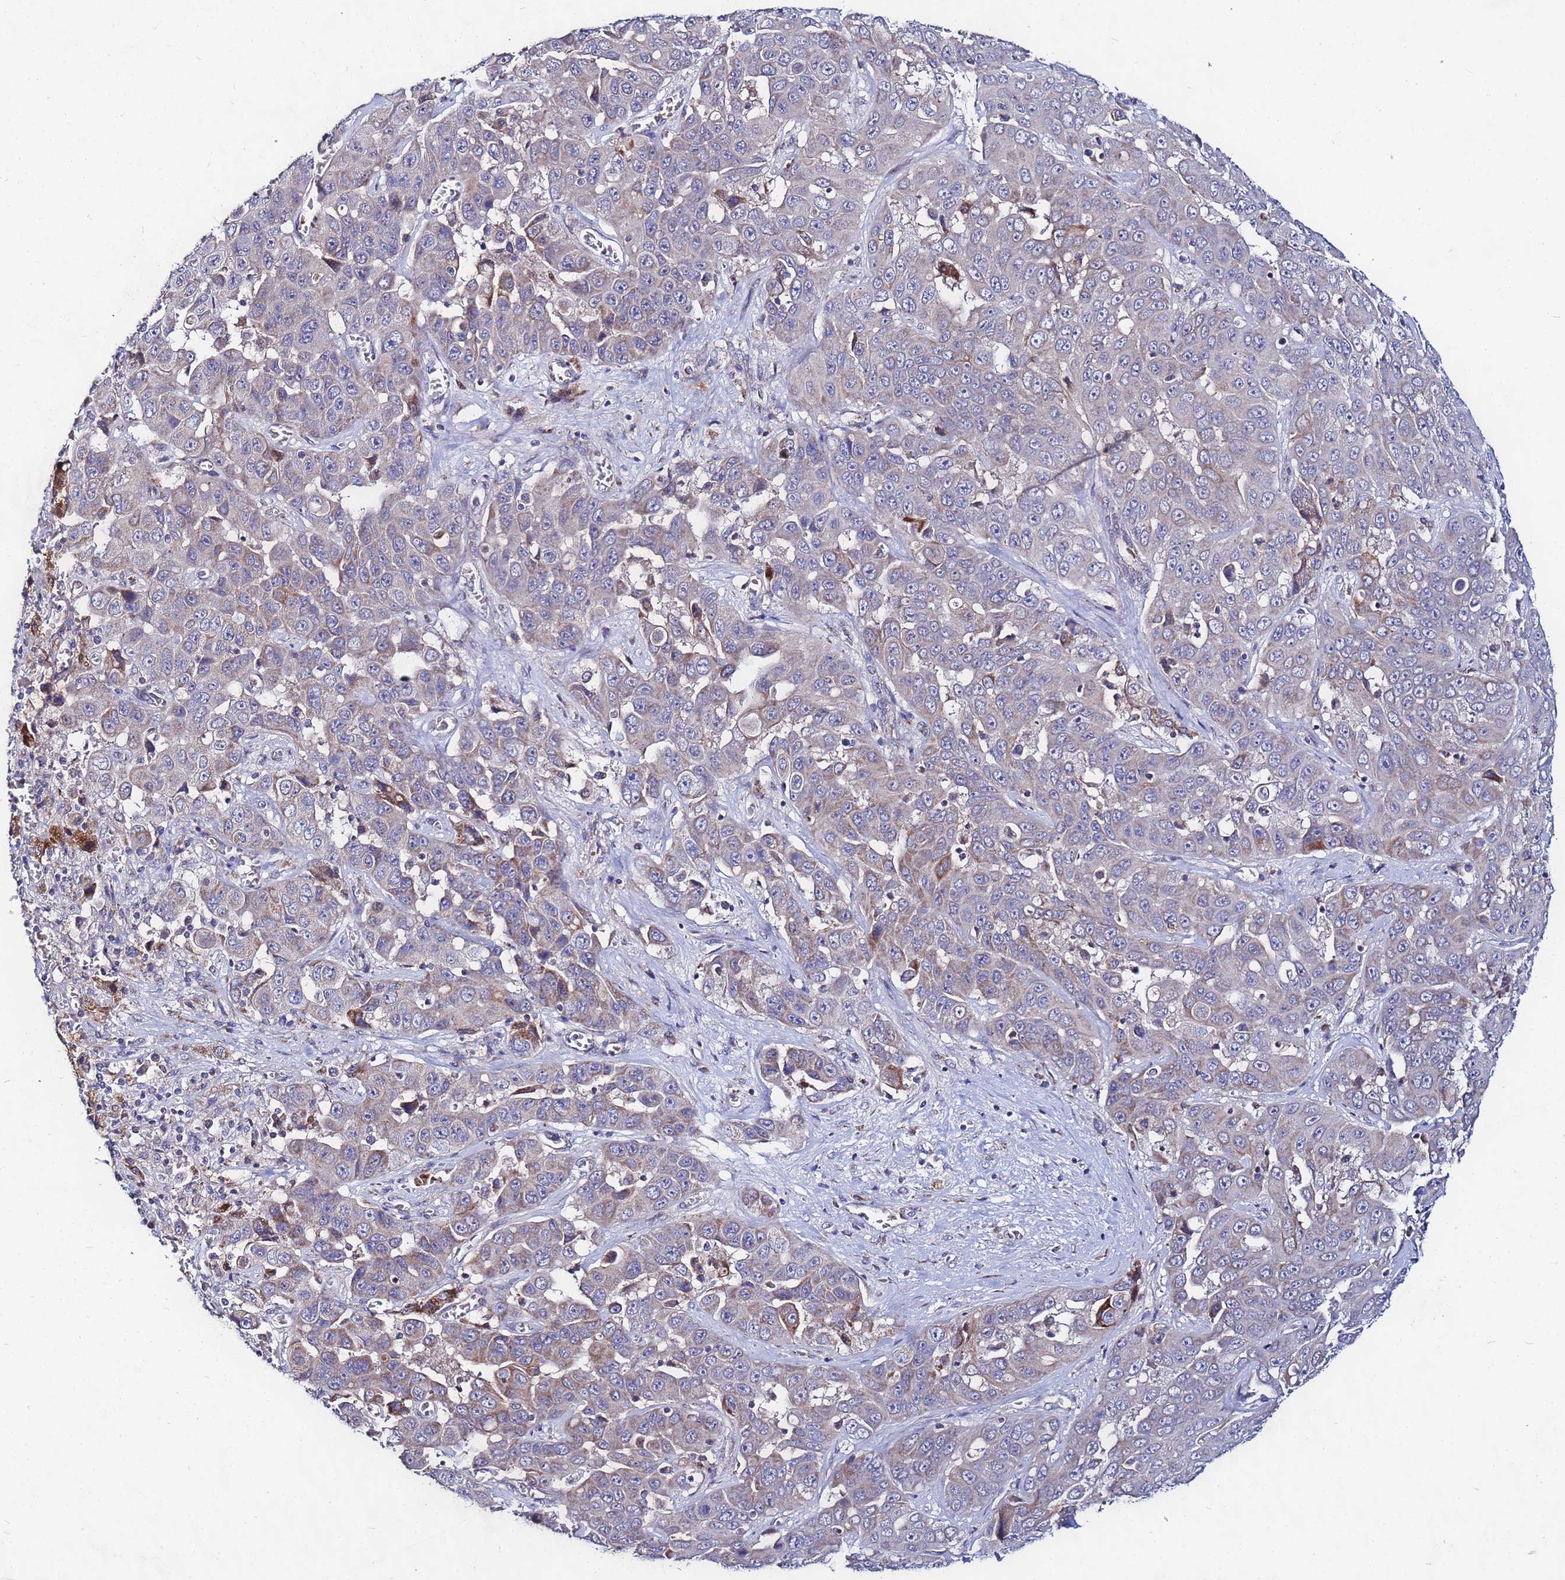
{"staining": {"intensity": "weak", "quantity": "25%-75%", "location": "cytoplasmic/membranous"}, "tissue": "liver cancer", "cell_type": "Tumor cells", "image_type": "cancer", "snomed": [{"axis": "morphology", "description": "Cholangiocarcinoma"}, {"axis": "topography", "description": "Liver"}], "caption": "Protein staining of liver cancer tissue shows weak cytoplasmic/membranous positivity in approximately 25%-75% of tumor cells.", "gene": "FAHD2A", "patient": {"sex": "female", "age": 52}}